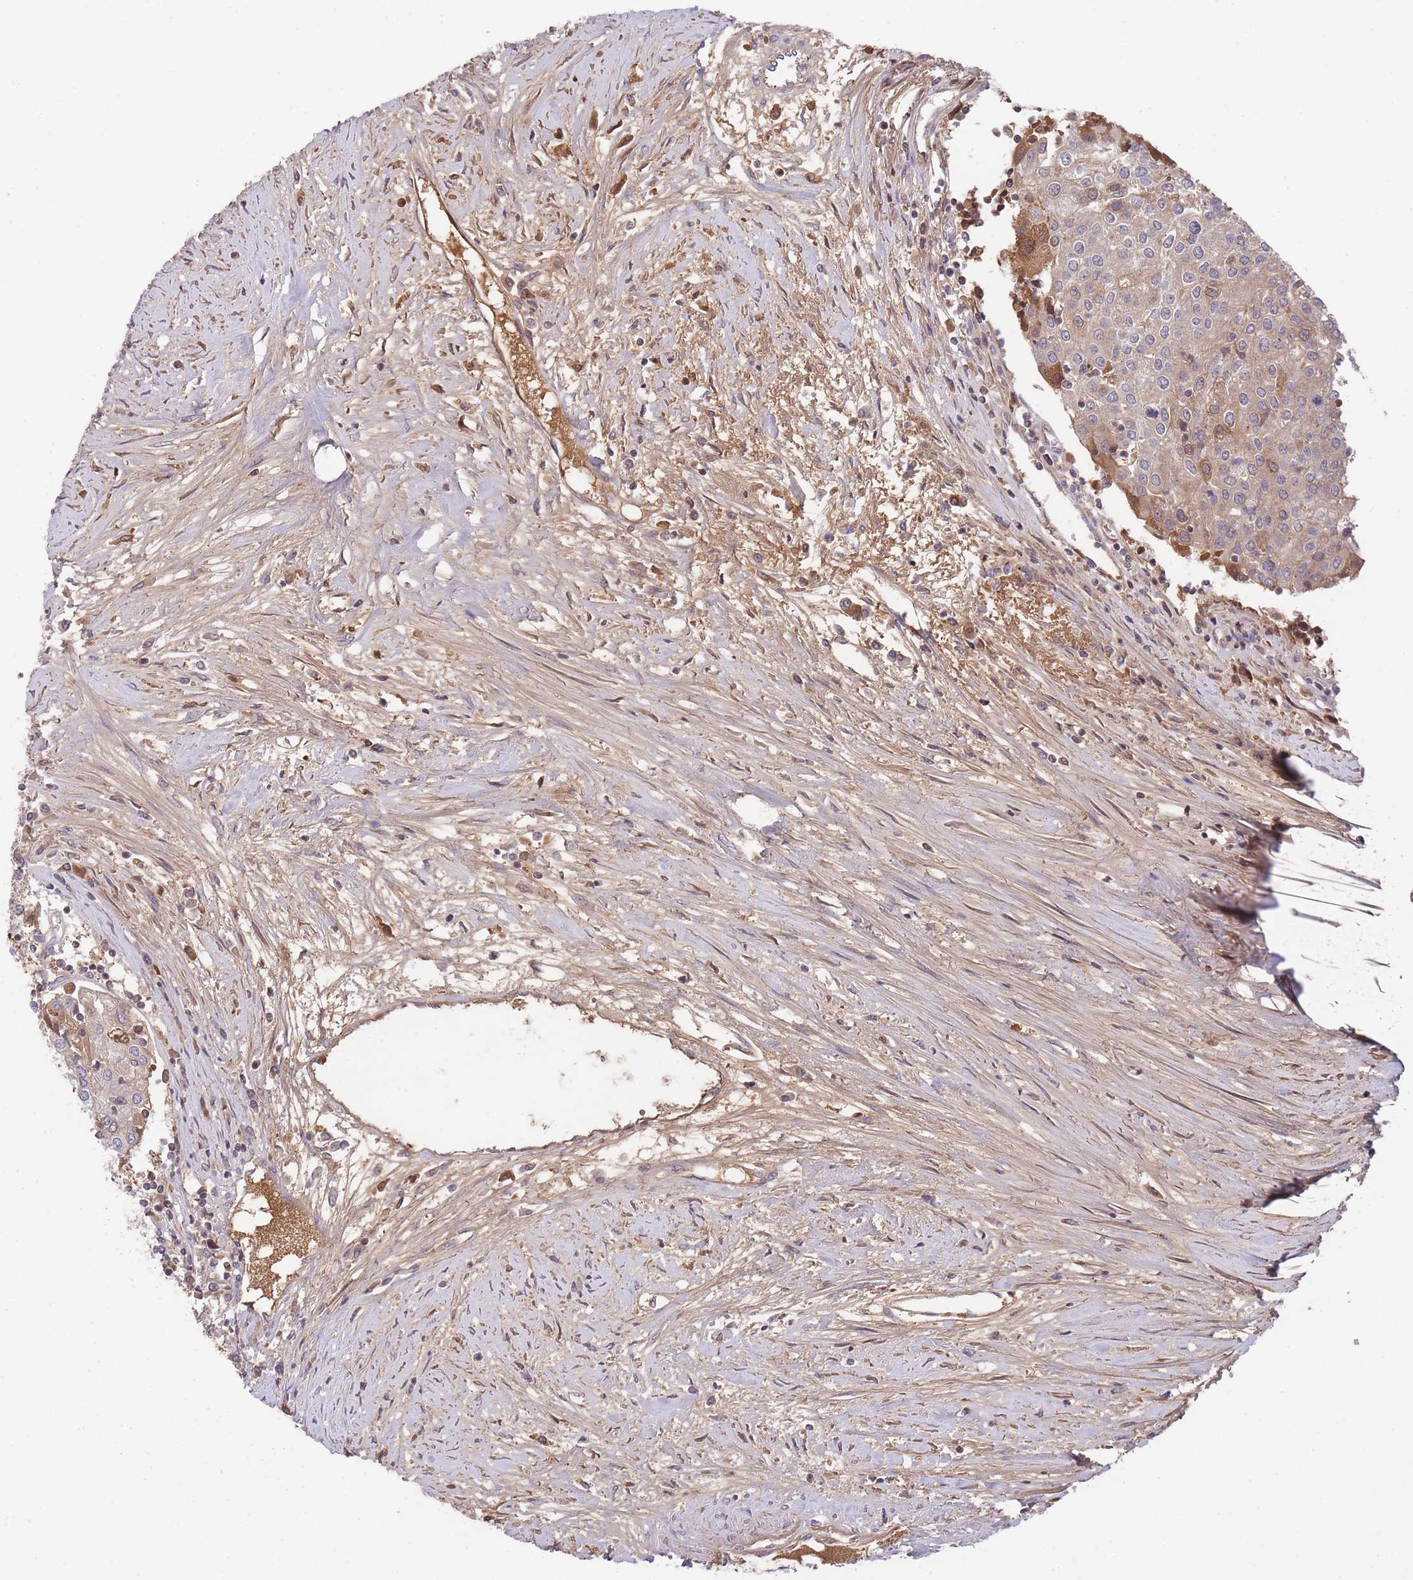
{"staining": {"intensity": "moderate", "quantity": "<25%", "location": "cytoplasmic/membranous"}, "tissue": "urothelial cancer", "cell_type": "Tumor cells", "image_type": "cancer", "snomed": [{"axis": "morphology", "description": "Urothelial carcinoma, High grade"}, {"axis": "topography", "description": "Urinary bladder"}], "caption": "Tumor cells reveal moderate cytoplasmic/membranous positivity in approximately <25% of cells in urothelial cancer. (DAB (3,3'-diaminobenzidine) IHC, brown staining for protein, blue staining for nuclei).", "gene": "RALGDS", "patient": {"sex": "female", "age": 85}}